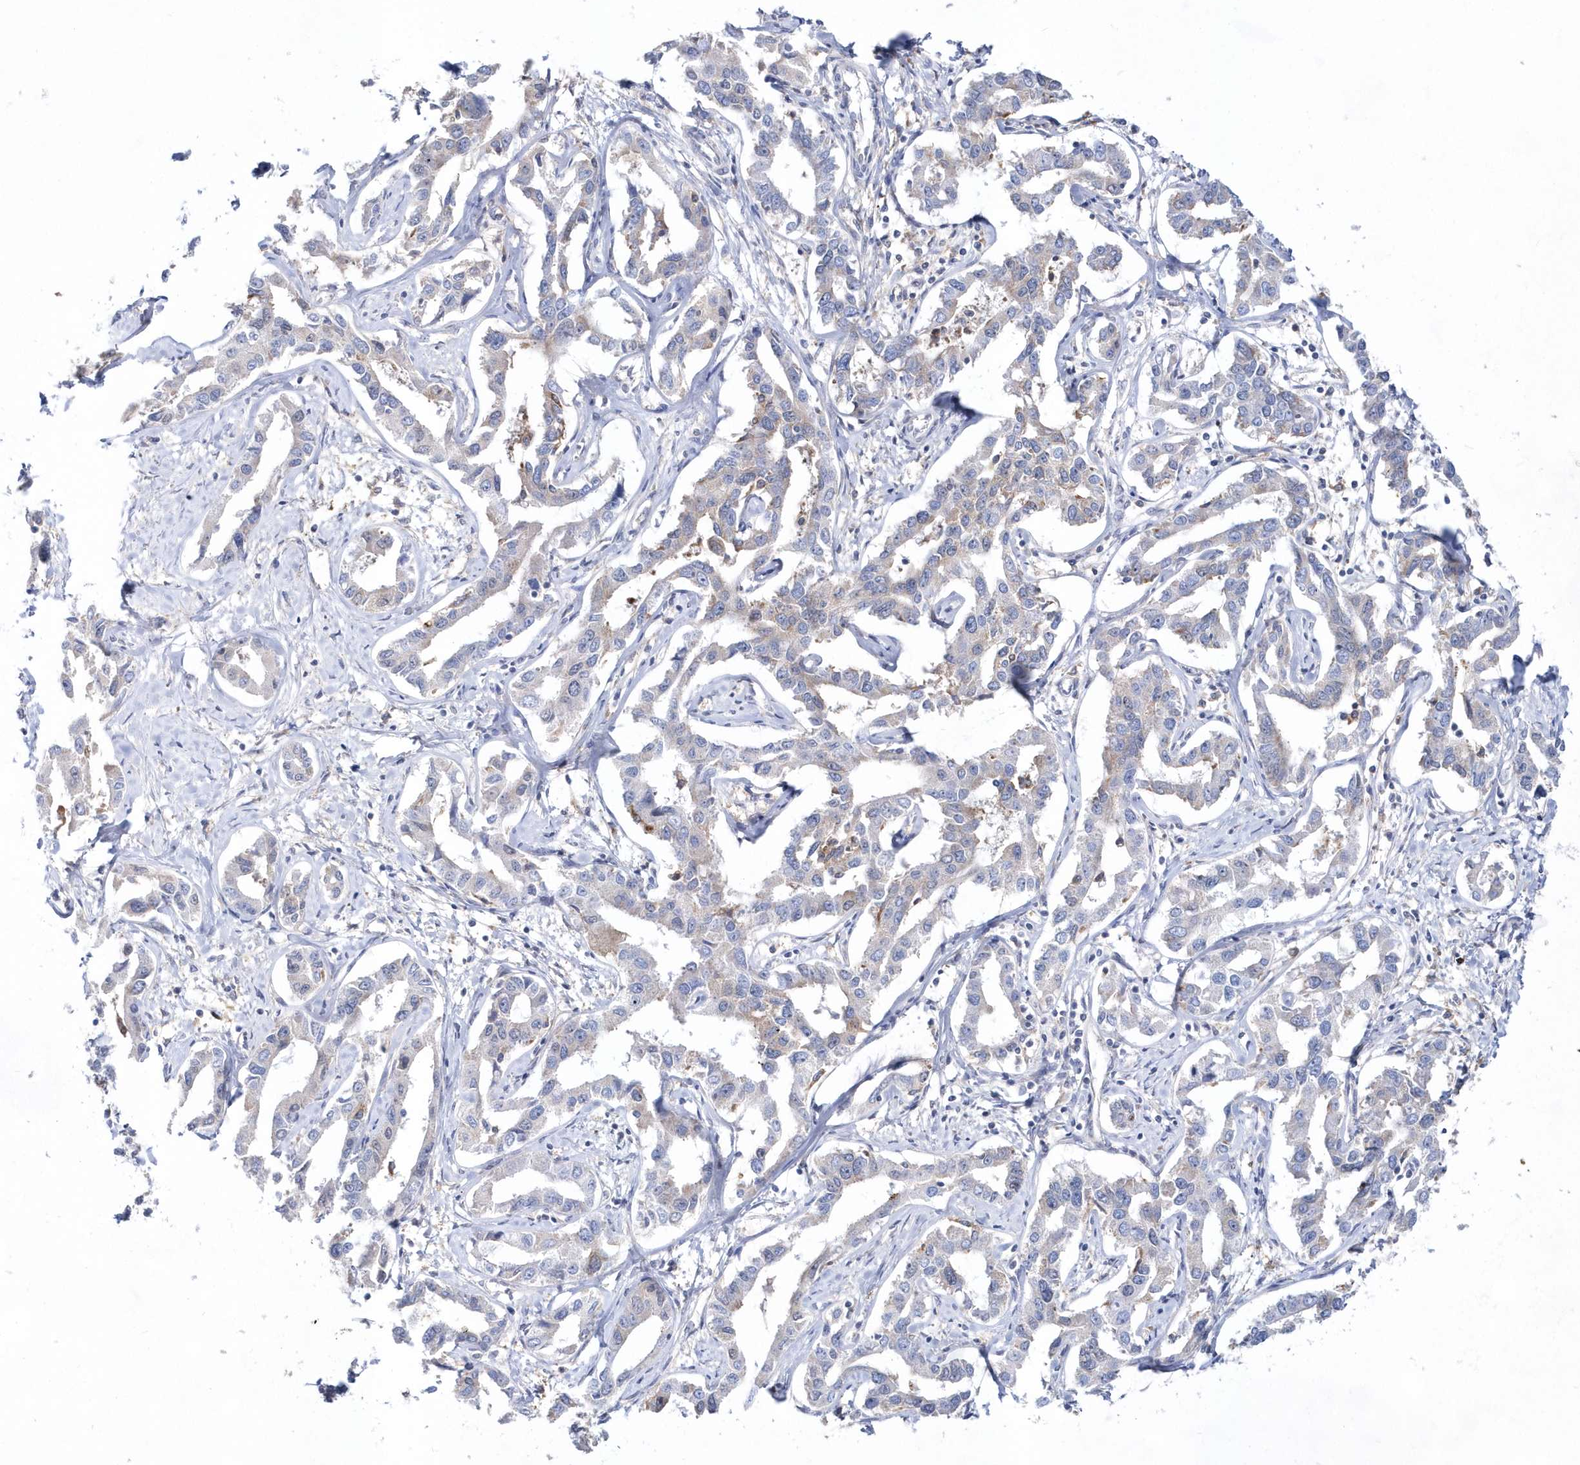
{"staining": {"intensity": "weak", "quantity": "<25%", "location": "cytoplasmic/membranous"}, "tissue": "liver cancer", "cell_type": "Tumor cells", "image_type": "cancer", "snomed": [{"axis": "morphology", "description": "Cholangiocarcinoma"}, {"axis": "topography", "description": "Liver"}], "caption": "Tumor cells show no significant staining in cholangiocarcinoma (liver).", "gene": "BDH2", "patient": {"sex": "male", "age": 59}}